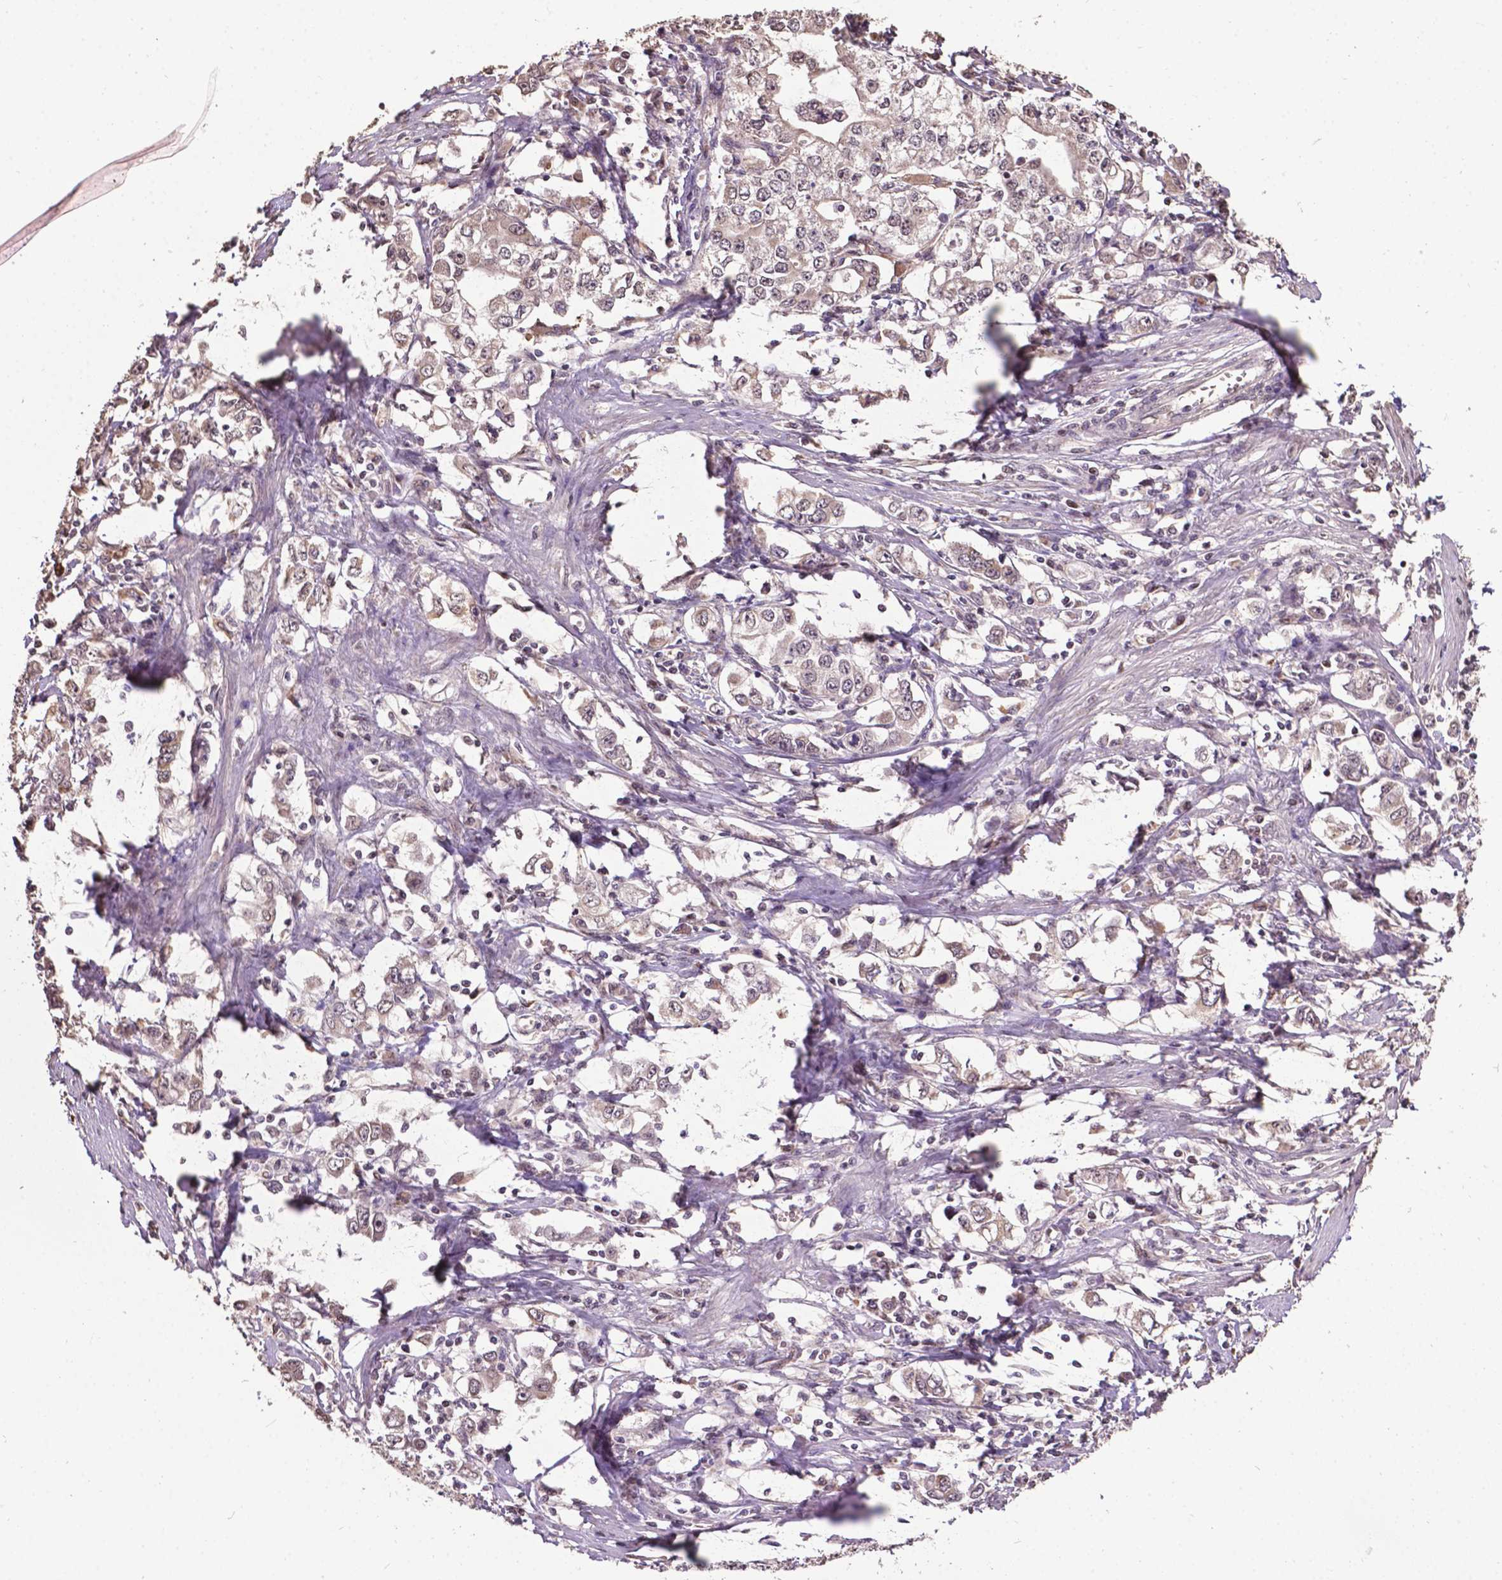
{"staining": {"intensity": "weak", "quantity": "<25%", "location": "cytoplasmic/membranous"}, "tissue": "stomach cancer", "cell_type": "Tumor cells", "image_type": "cancer", "snomed": [{"axis": "morphology", "description": "Adenocarcinoma, NOS"}, {"axis": "topography", "description": "Stomach, lower"}], "caption": "A high-resolution micrograph shows immunohistochemistry staining of adenocarcinoma (stomach), which demonstrates no significant positivity in tumor cells. (Brightfield microscopy of DAB (3,3'-diaminobenzidine) IHC at high magnification).", "gene": "GLRA2", "patient": {"sex": "female", "age": 72}}